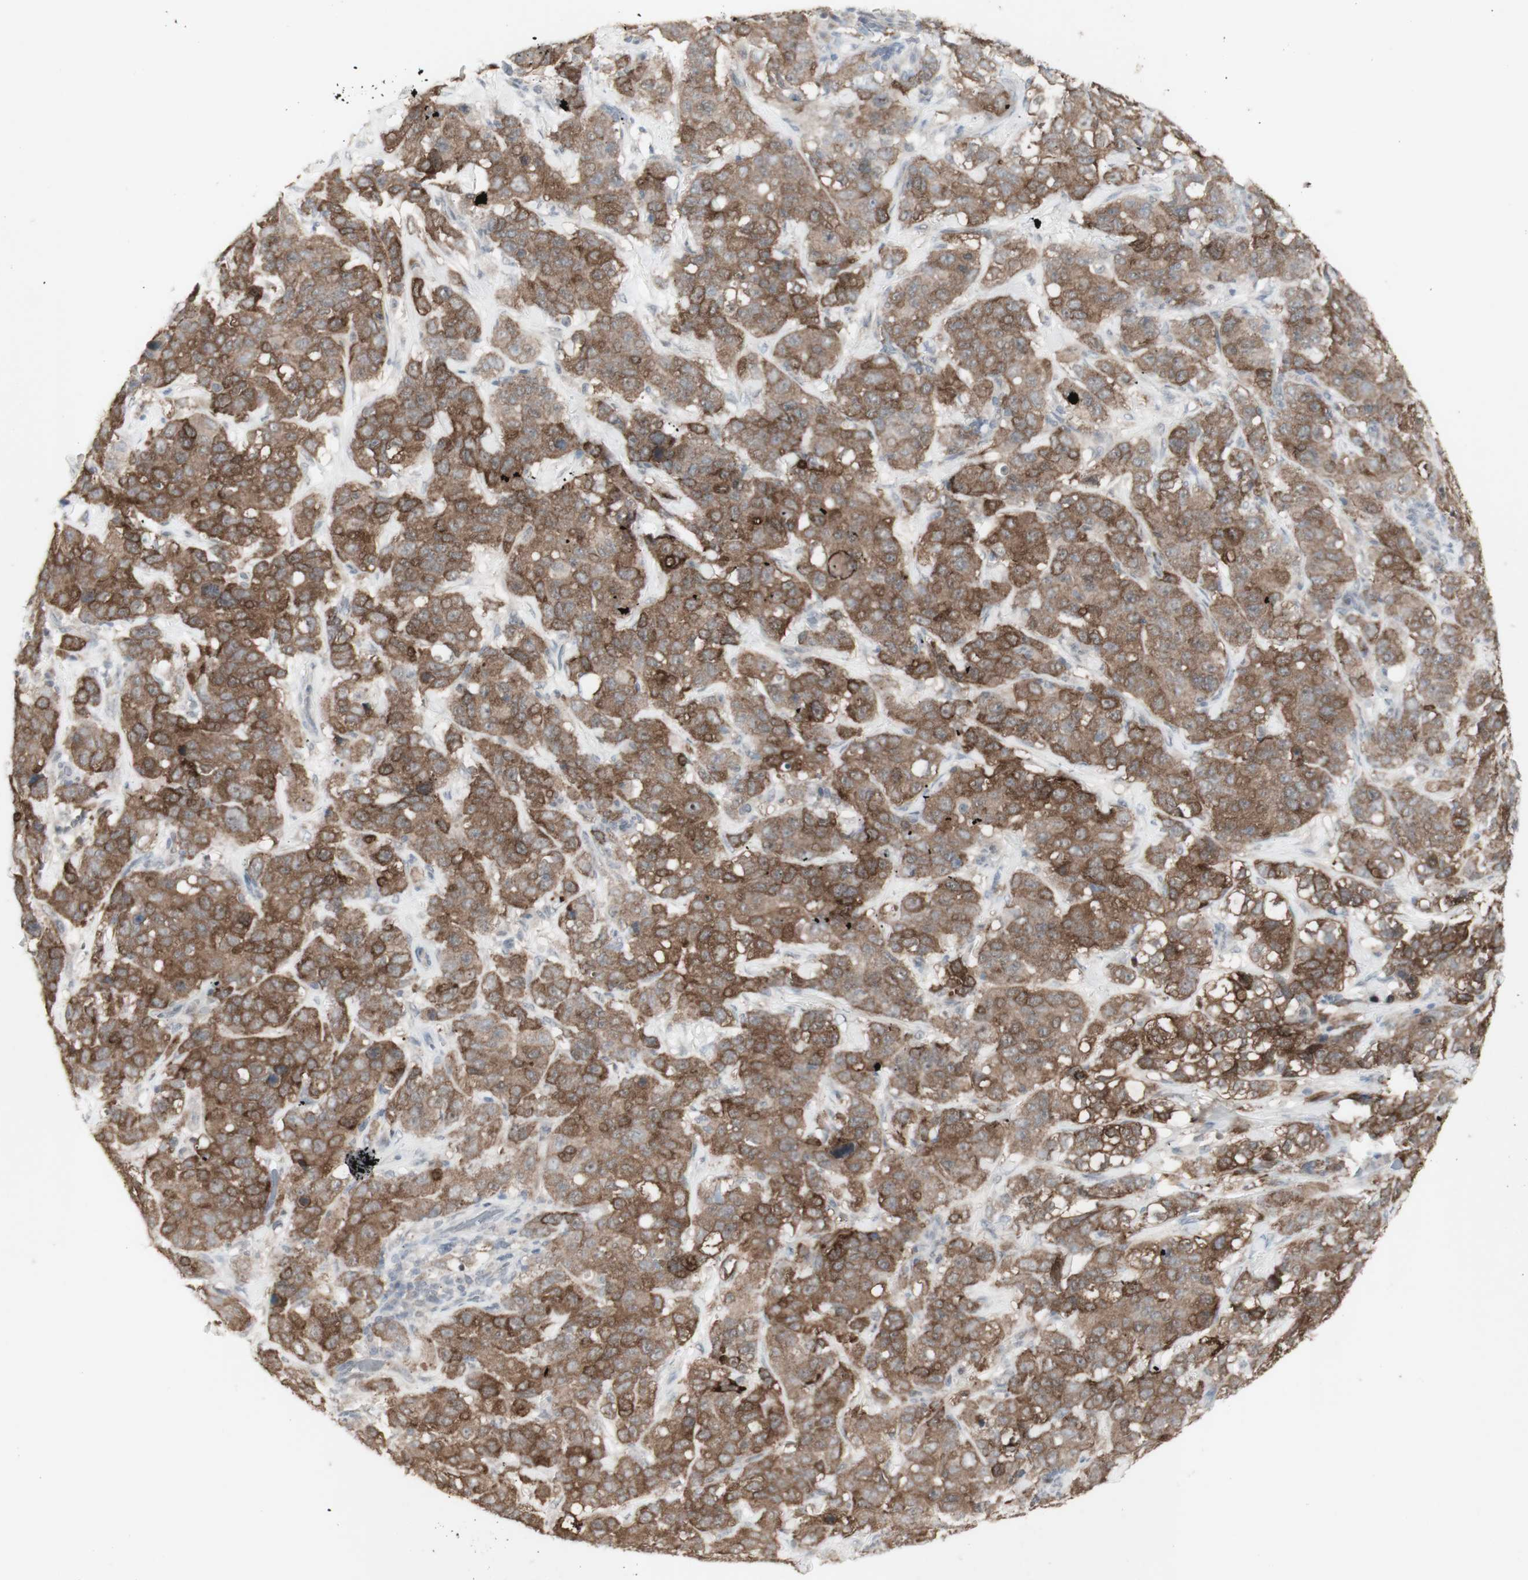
{"staining": {"intensity": "moderate", "quantity": ">75%", "location": "cytoplasmic/membranous"}, "tissue": "stomach cancer", "cell_type": "Tumor cells", "image_type": "cancer", "snomed": [{"axis": "morphology", "description": "Adenocarcinoma, NOS"}, {"axis": "topography", "description": "Stomach"}], "caption": "An image showing moderate cytoplasmic/membranous staining in about >75% of tumor cells in stomach adenocarcinoma, as visualized by brown immunohistochemical staining.", "gene": "C1orf116", "patient": {"sex": "male", "age": 48}}